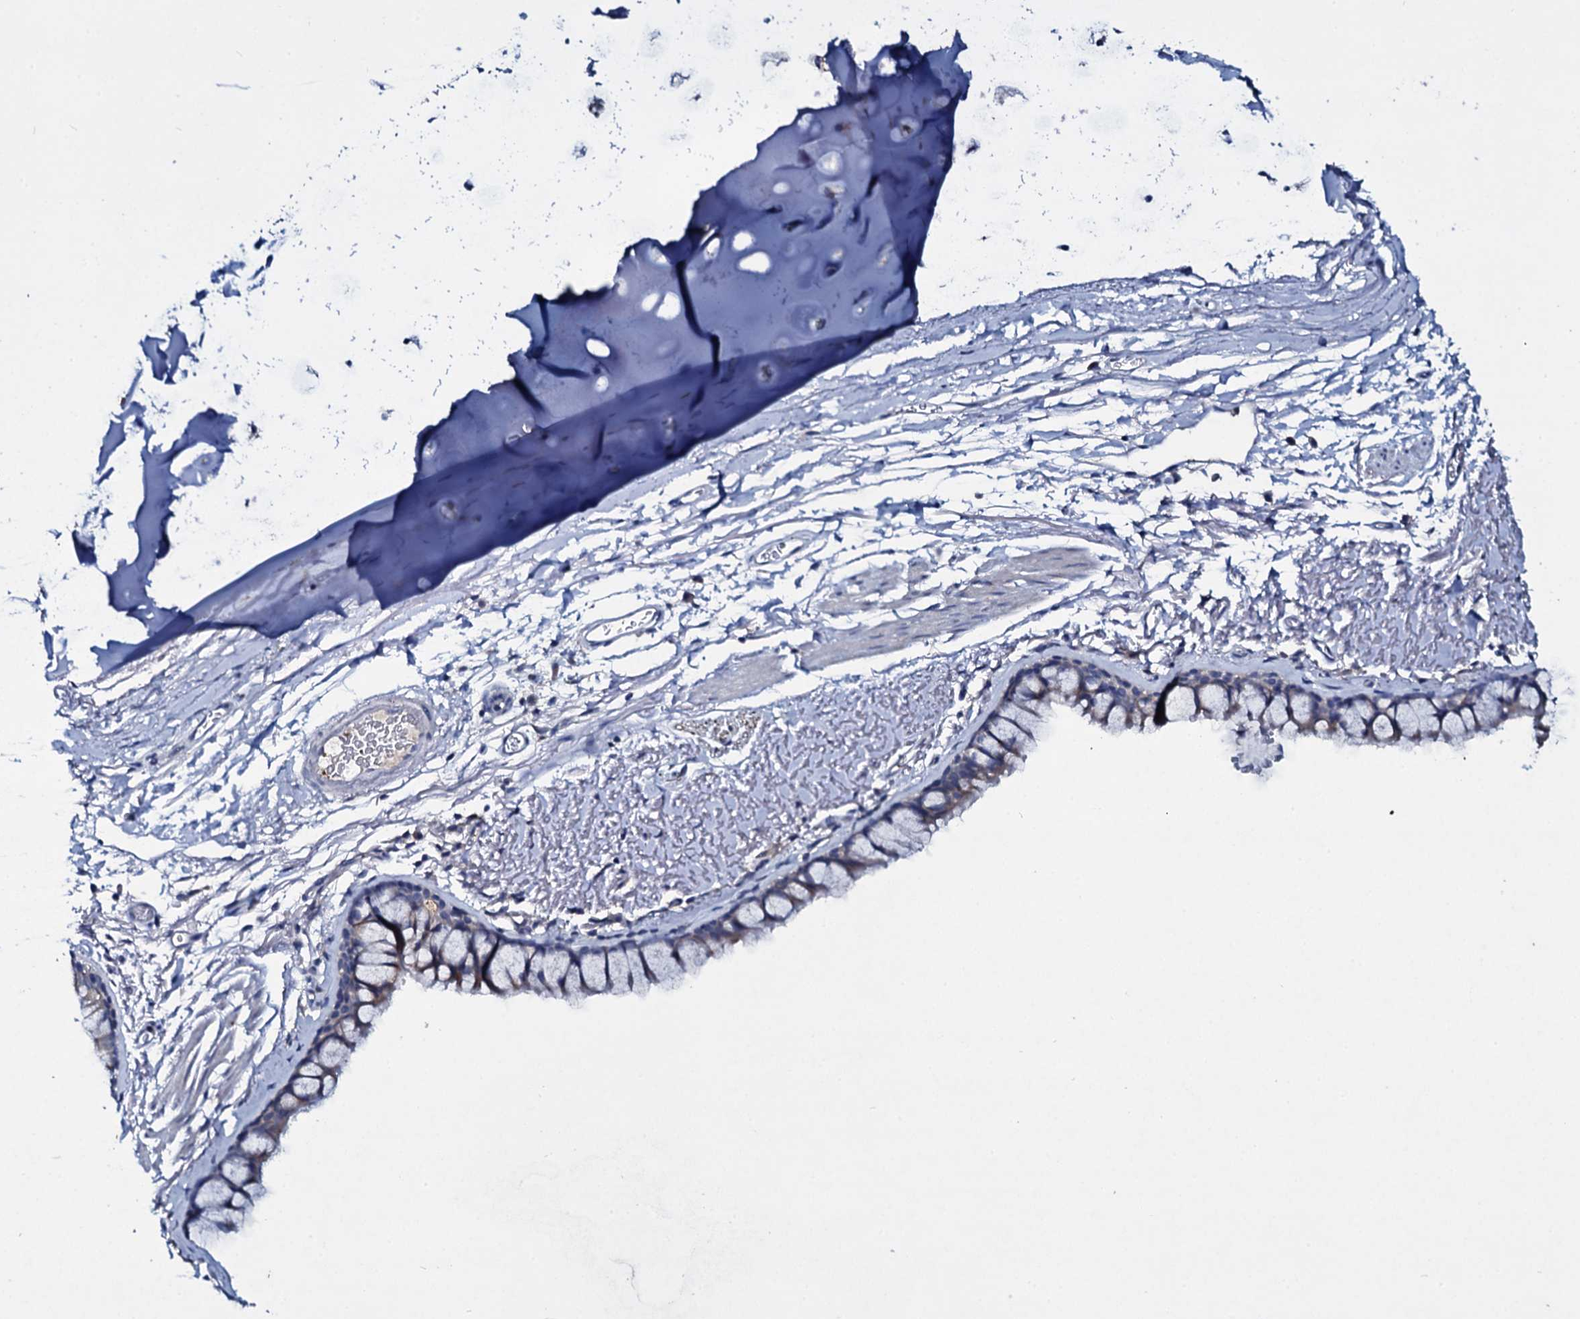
{"staining": {"intensity": "weak", "quantity": "<25%", "location": "cytoplasmic/membranous"}, "tissue": "bronchus", "cell_type": "Respiratory epithelial cells", "image_type": "normal", "snomed": [{"axis": "morphology", "description": "Normal tissue, NOS"}, {"axis": "topography", "description": "Bronchus"}], "caption": "The photomicrograph displays no significant staining in respiratory epithelial cells of bronchus.", "gene": "TPGS2", "patient": {"sex": "male", "age": 65}}